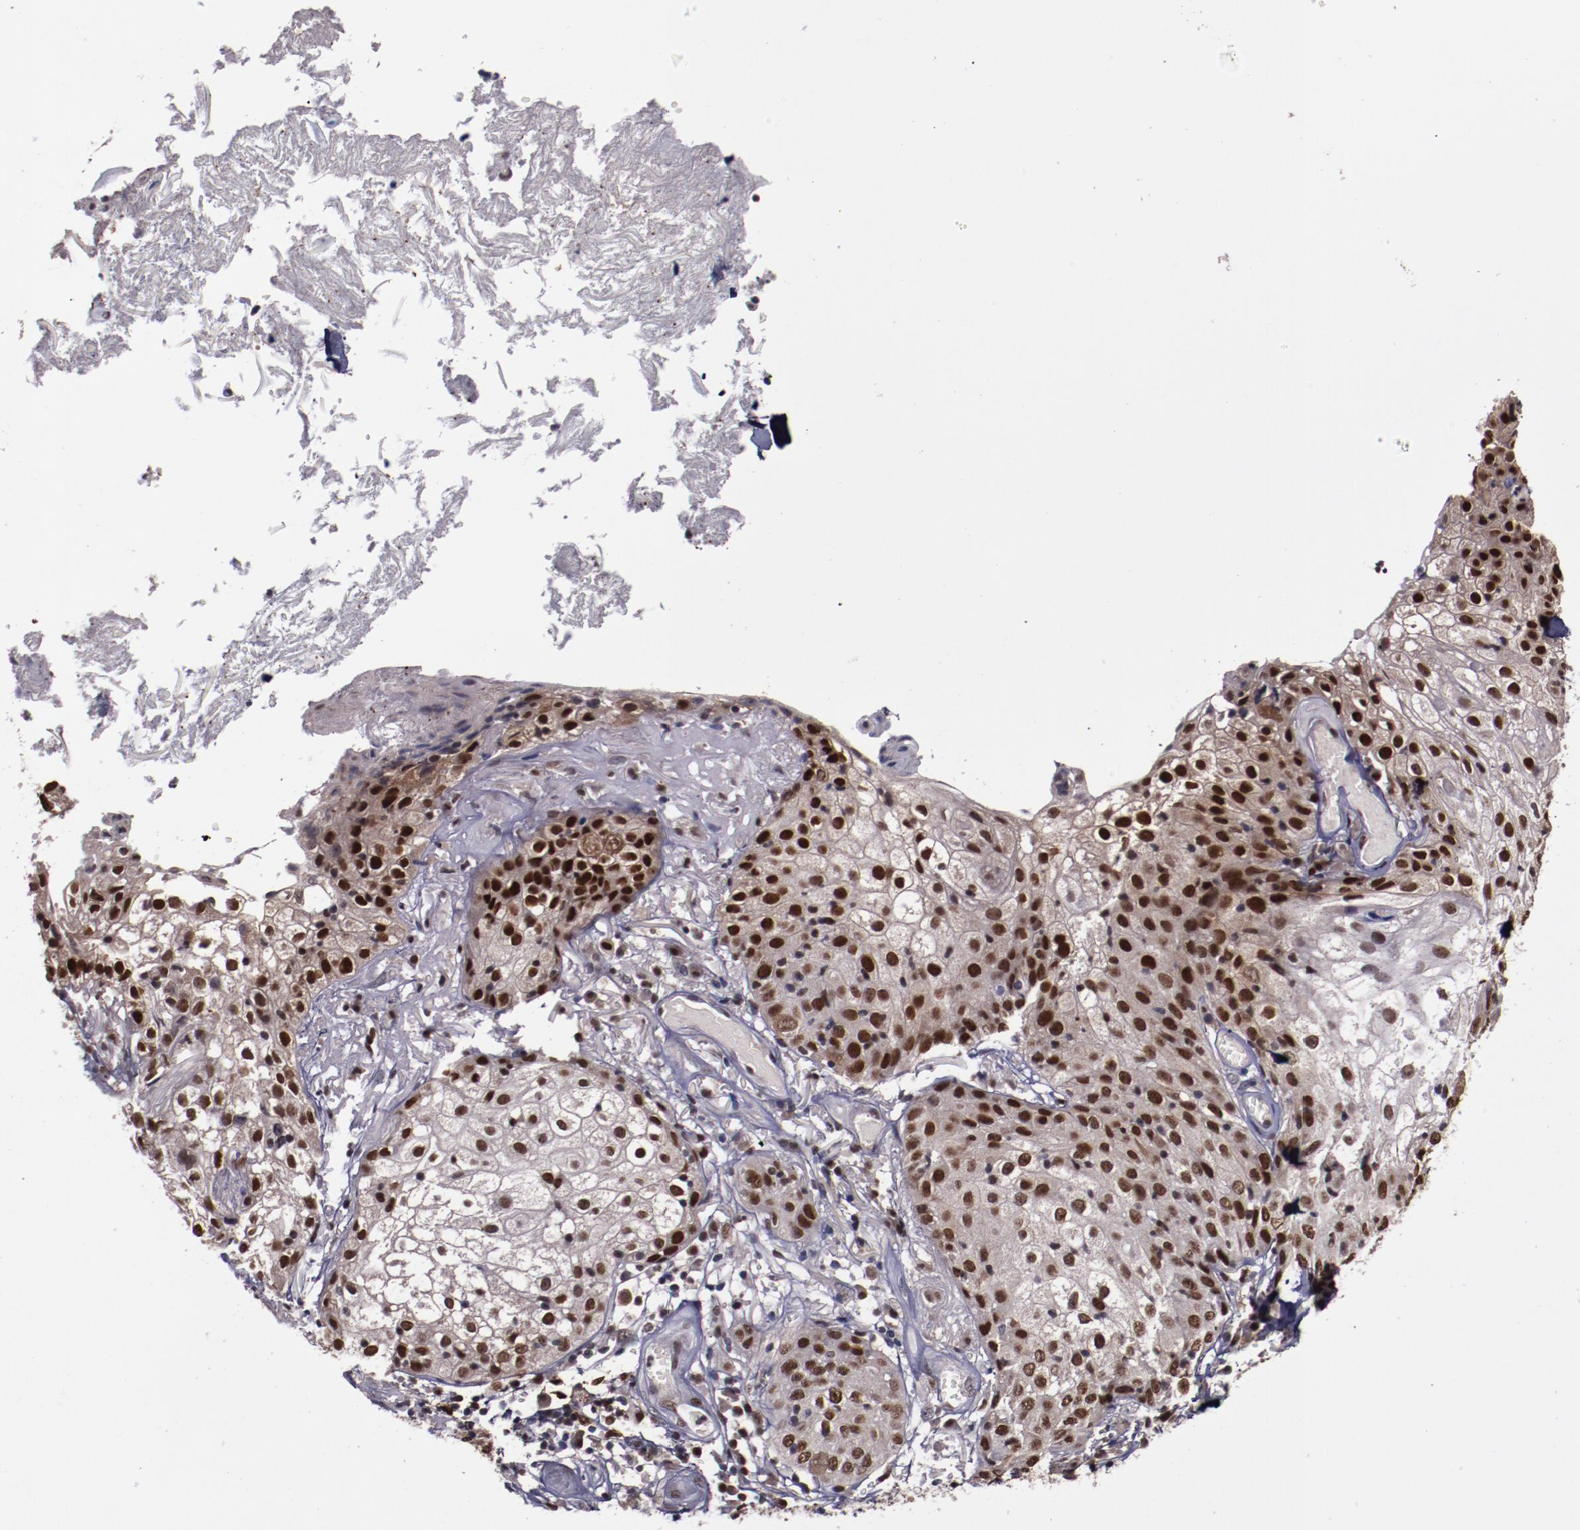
{"staining": {"intensity": "strong", "quantity": ">75%", "location": "nuclear"}, "tissue": "skin cancer", "cell_type": "Tumor cells", "image_type": "cancer", "snomed": [{"axis": "morphology", "description": "Squamous cell carcinoma, NOS"}, {"axis": "topography", "description": "Skin"}], "caption": "Skin cancer stained with DAB immunohistochemistry (IHC) exhibits high levels of strong nuclear staining in approximately >75% of tumor cells.", "gene": "CHEK2", "patient": {"sex": "male", "age": 65}}